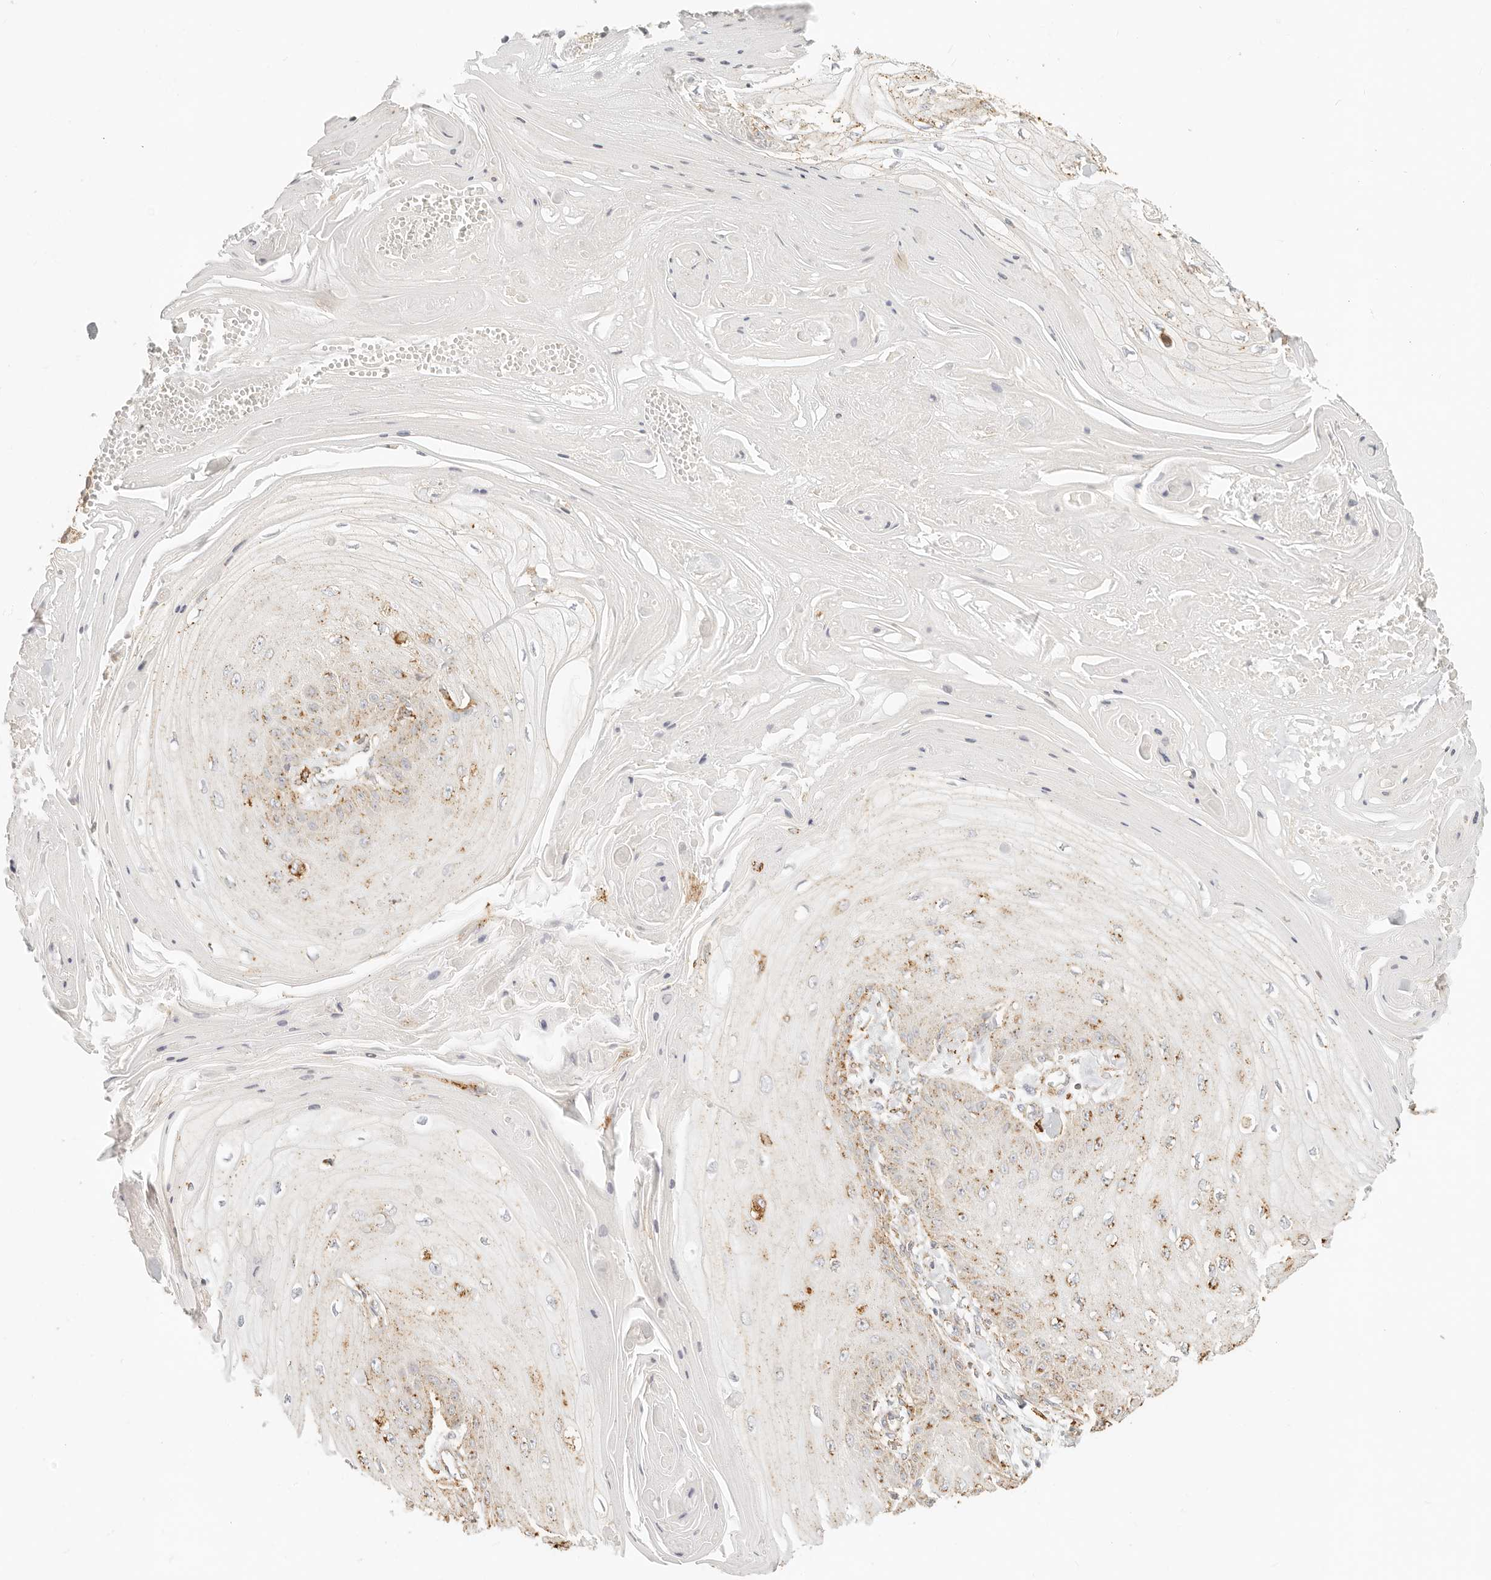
{"staining": {"intensity": "moderate", "quantity": "25%-75%", "location": "cytoplasmic/membranous"}, "tissue": "skin cancer", "cell_type": "Tumor cells", "image_type": "cancer", "snomed": [{"axis": "morphology", "description": "Squamous cell carcinoma, NOS"}, {"axis": "topography", "description": "Skin"}], "caption": "Immunohistochemistry (IHC) micrograph of neoplastic tissue: human squamous cell carcinoma (skin) stained using immunohistochemistry displays medium levels of moderate protein expression localized specifically in the cytoplasmic/membranous of tumor cells, appearing as a cytoplasmic/membranous brown color.", "gene": "CNMD", "patient": {"sex": "male", "age": 74}}